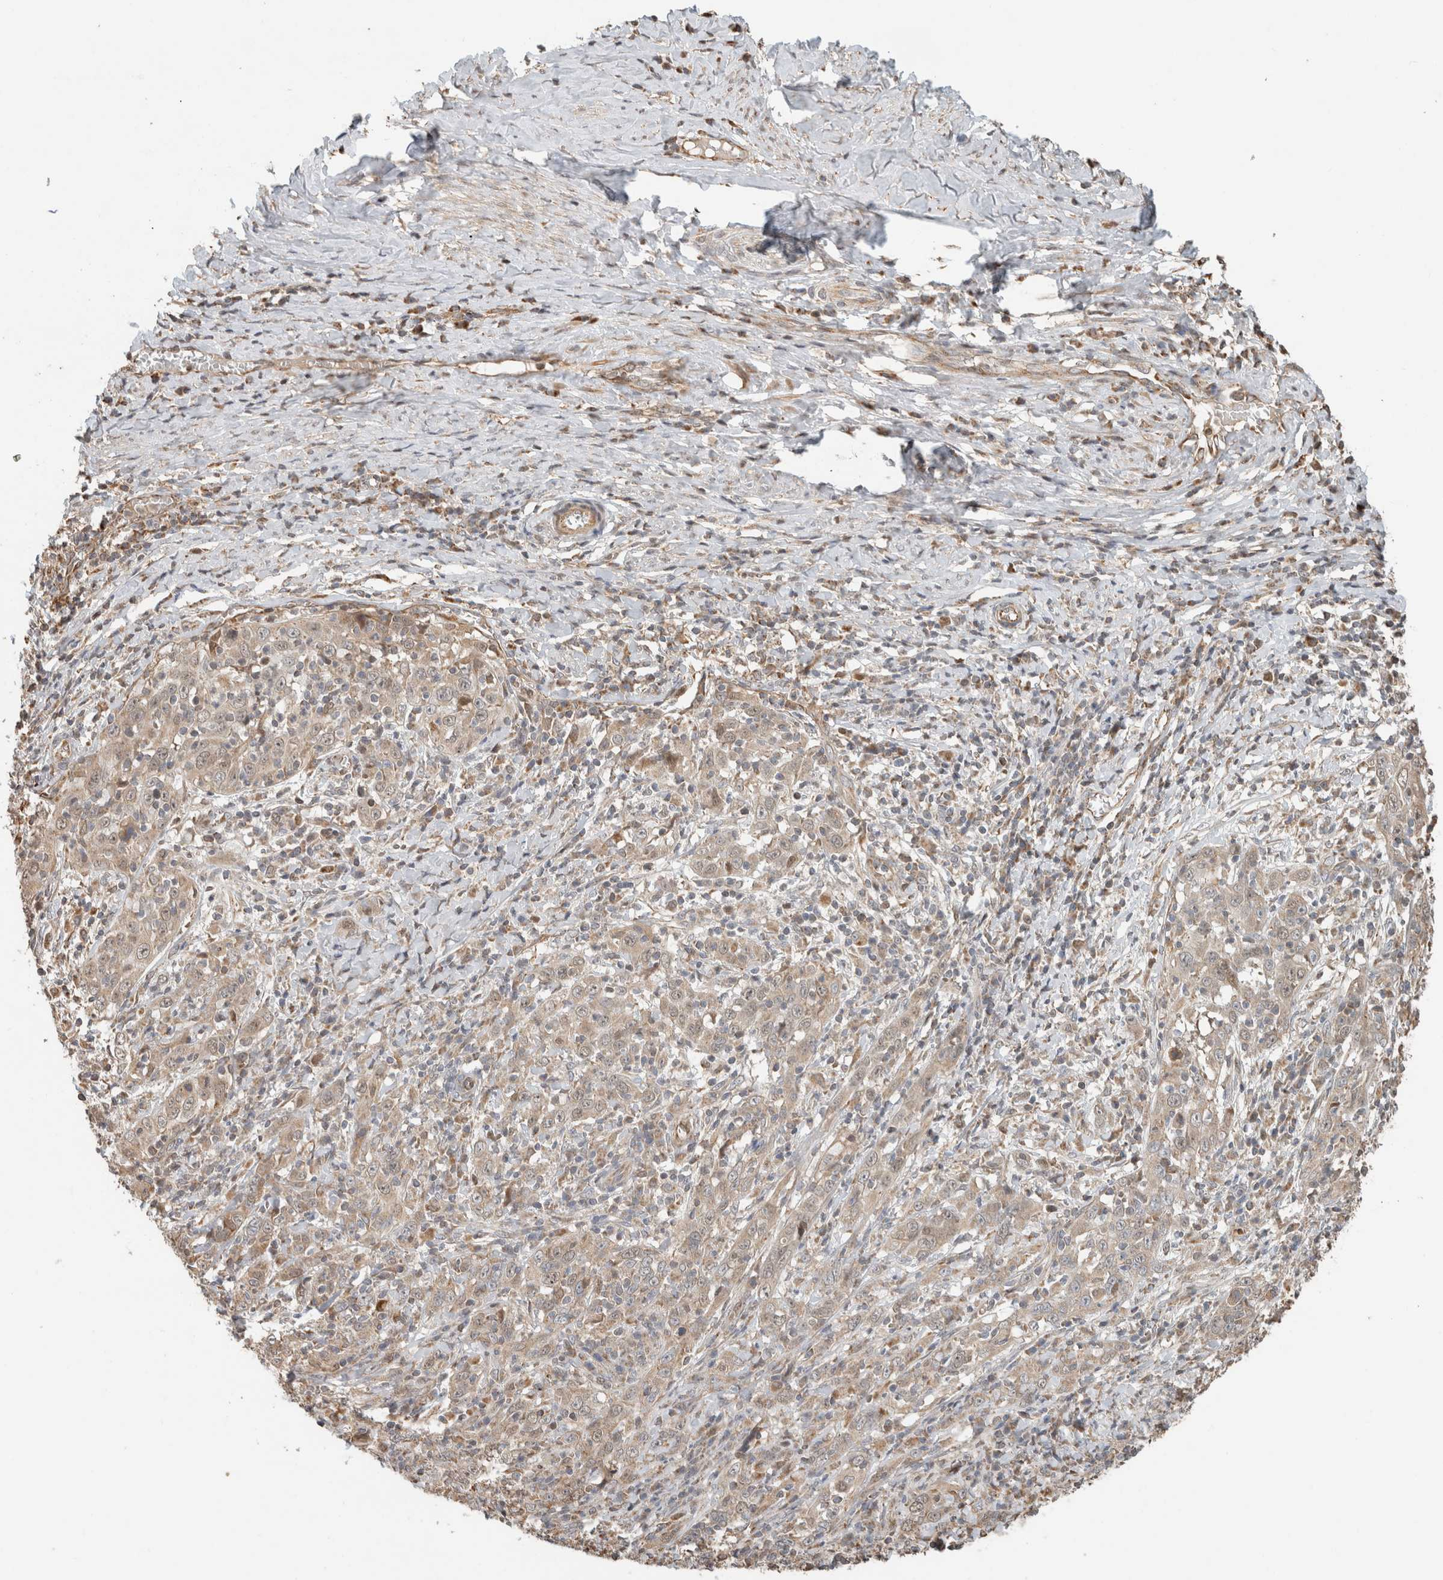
{"staining": {"intensity": "weak", "quantity": ">75%", "location": "cytoplasmic/membranous"}, "tissue": "cervical cancer", "cell_type": "Tumor cells", "image_type": "cancer", "snomed": [{"axis": "morphology", "description": "Squamous cell carcinoma, NOS"}, {"axis": "topography", "description": "Cervix"}], "caption": "Immunohistochemistry (IHC) (DAB (3,3'-diaminobenzidine)) staining of human cervical cancer shows weak cytoplasmic/membranous protein staining in approximately >75% of tumor cells.", "gene": "GINS4", "patient": {"sex": "female", "age": 46}}